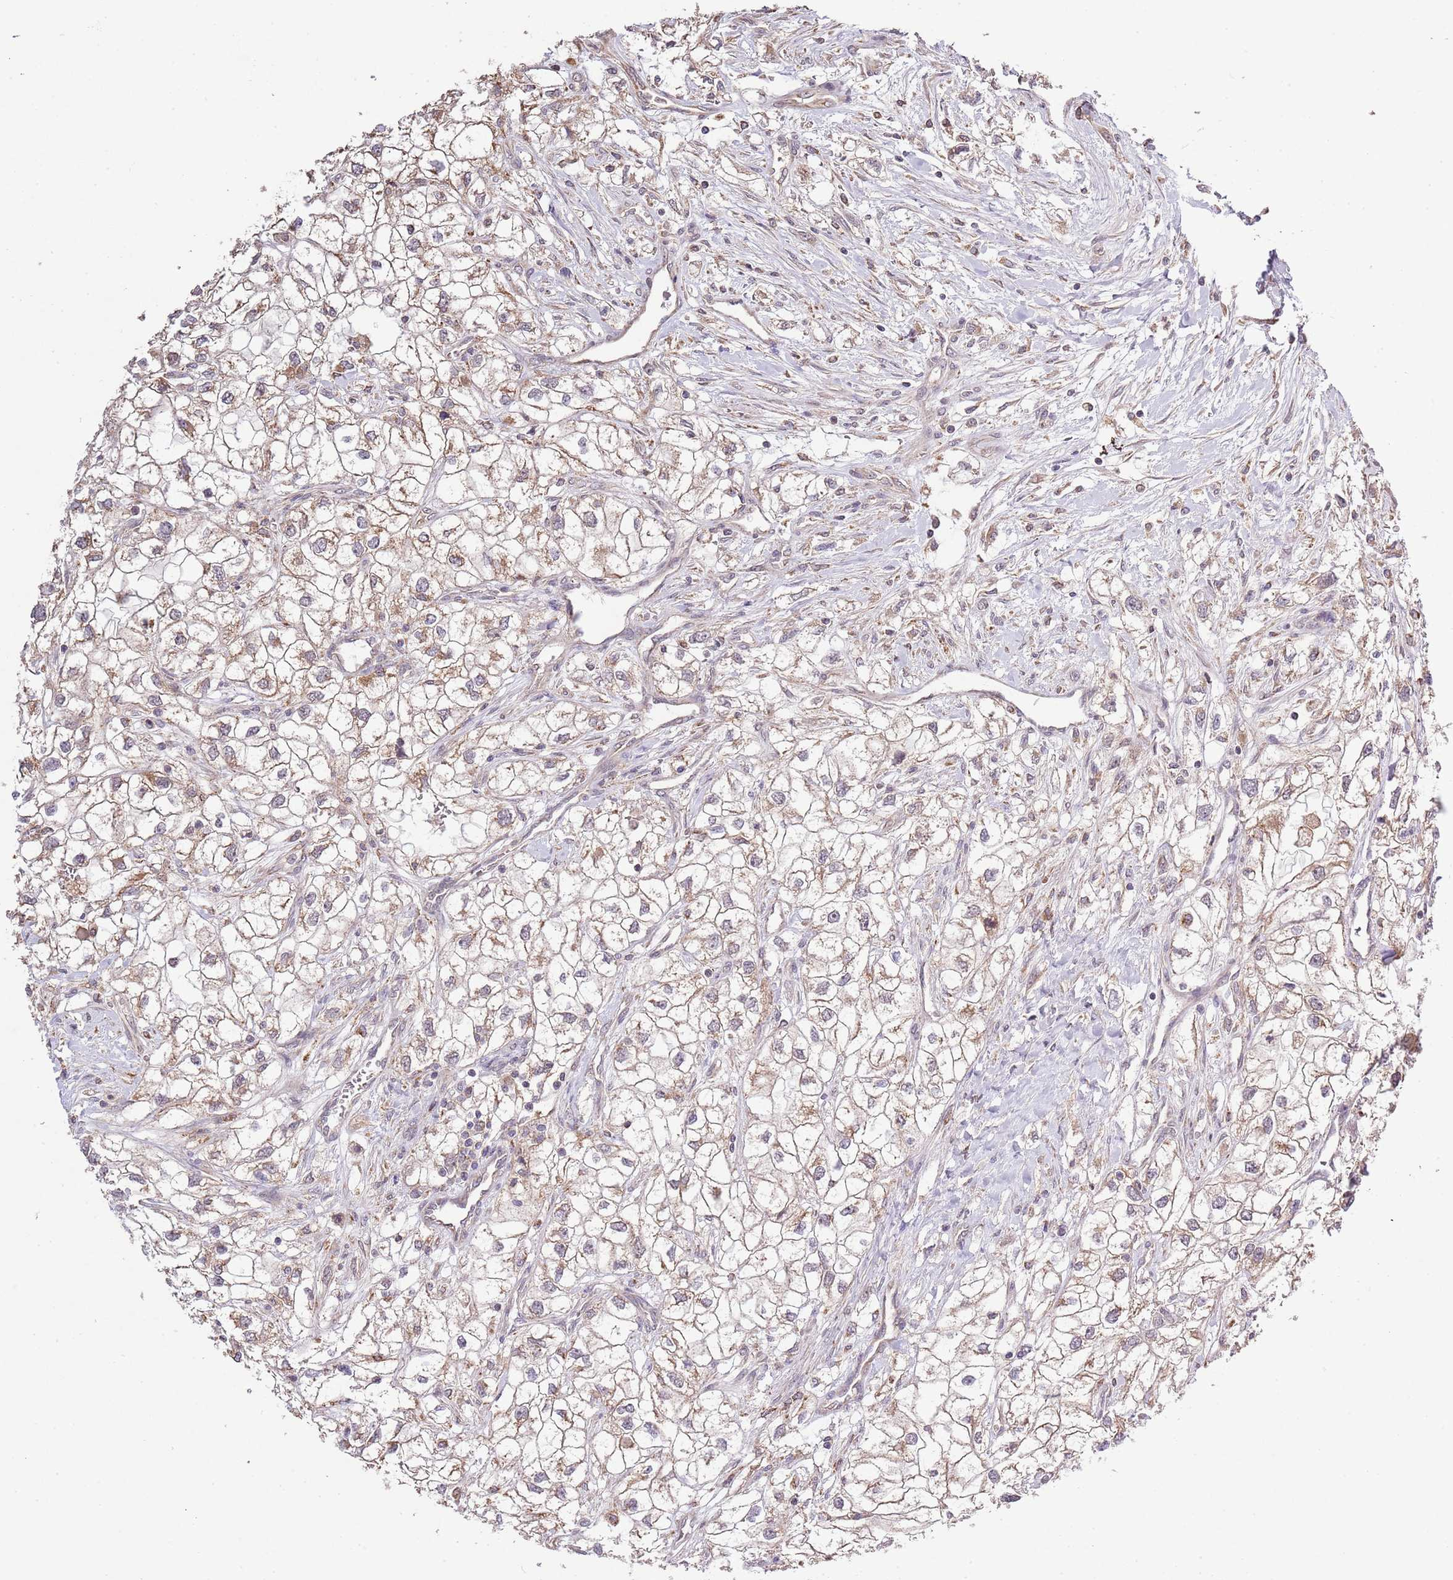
{"staining": {"intensity": "moderate", "quantity": ">75%", "location": "cytoplasmic/membranous"}, "tissue": "renal cancer", "cell_type": "Tumor cells", "image_type": "cancer", "snomed": [{"axis": "morphology", "description": "Adenocarcinoma, NOS"}, {"axis": "topography", "description": "Kidney"}], "caption": "Moderate cytoplasmic/membranous staining for a protein is appreciated in approximately >75% of tumor cells of adenocarcinoma (renal) using IHC.", "gene": "IVD", "patient": {"sex": "male", "age": 59}}